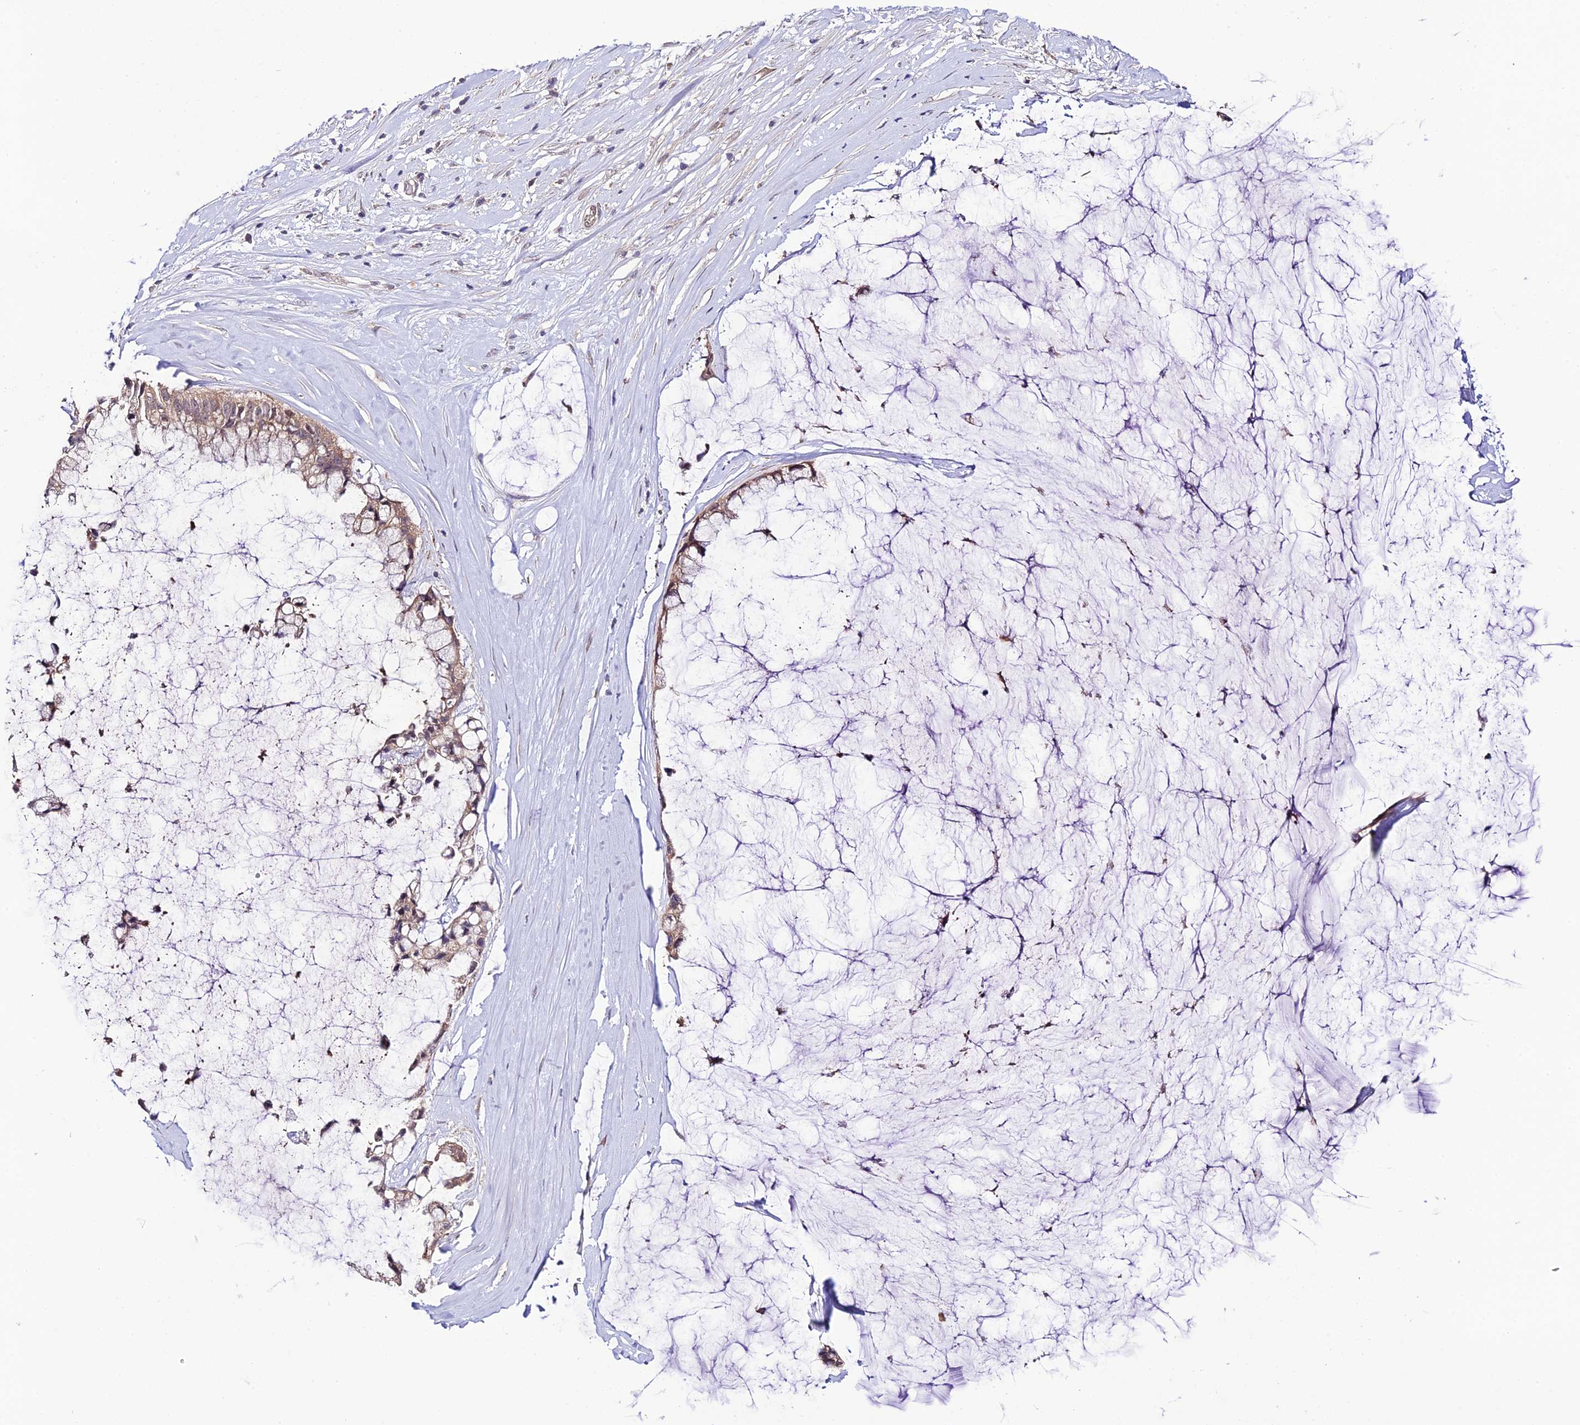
{"staining": {"intensity": "weak", "quantity": ">75%", "location": "cytoplasmic/membranous"}, "tissue": "ovarian cancer", "cell_type": "Tumor cells", "image_type": "cancer", "snomed": [{"axis": "morphology", "description": "Cystadenocarcinoma, mucinous, NOS"}, {"axis": "topography", "description": "Ovary"}], "caption": "This is a histology image of IHC staining of ovarian cancer, which shows weak positivity in the cytoplasmic/membranous of tumor cells.", "gene": "TRIM40", "patient": {"sex": "female", "age": 39}}